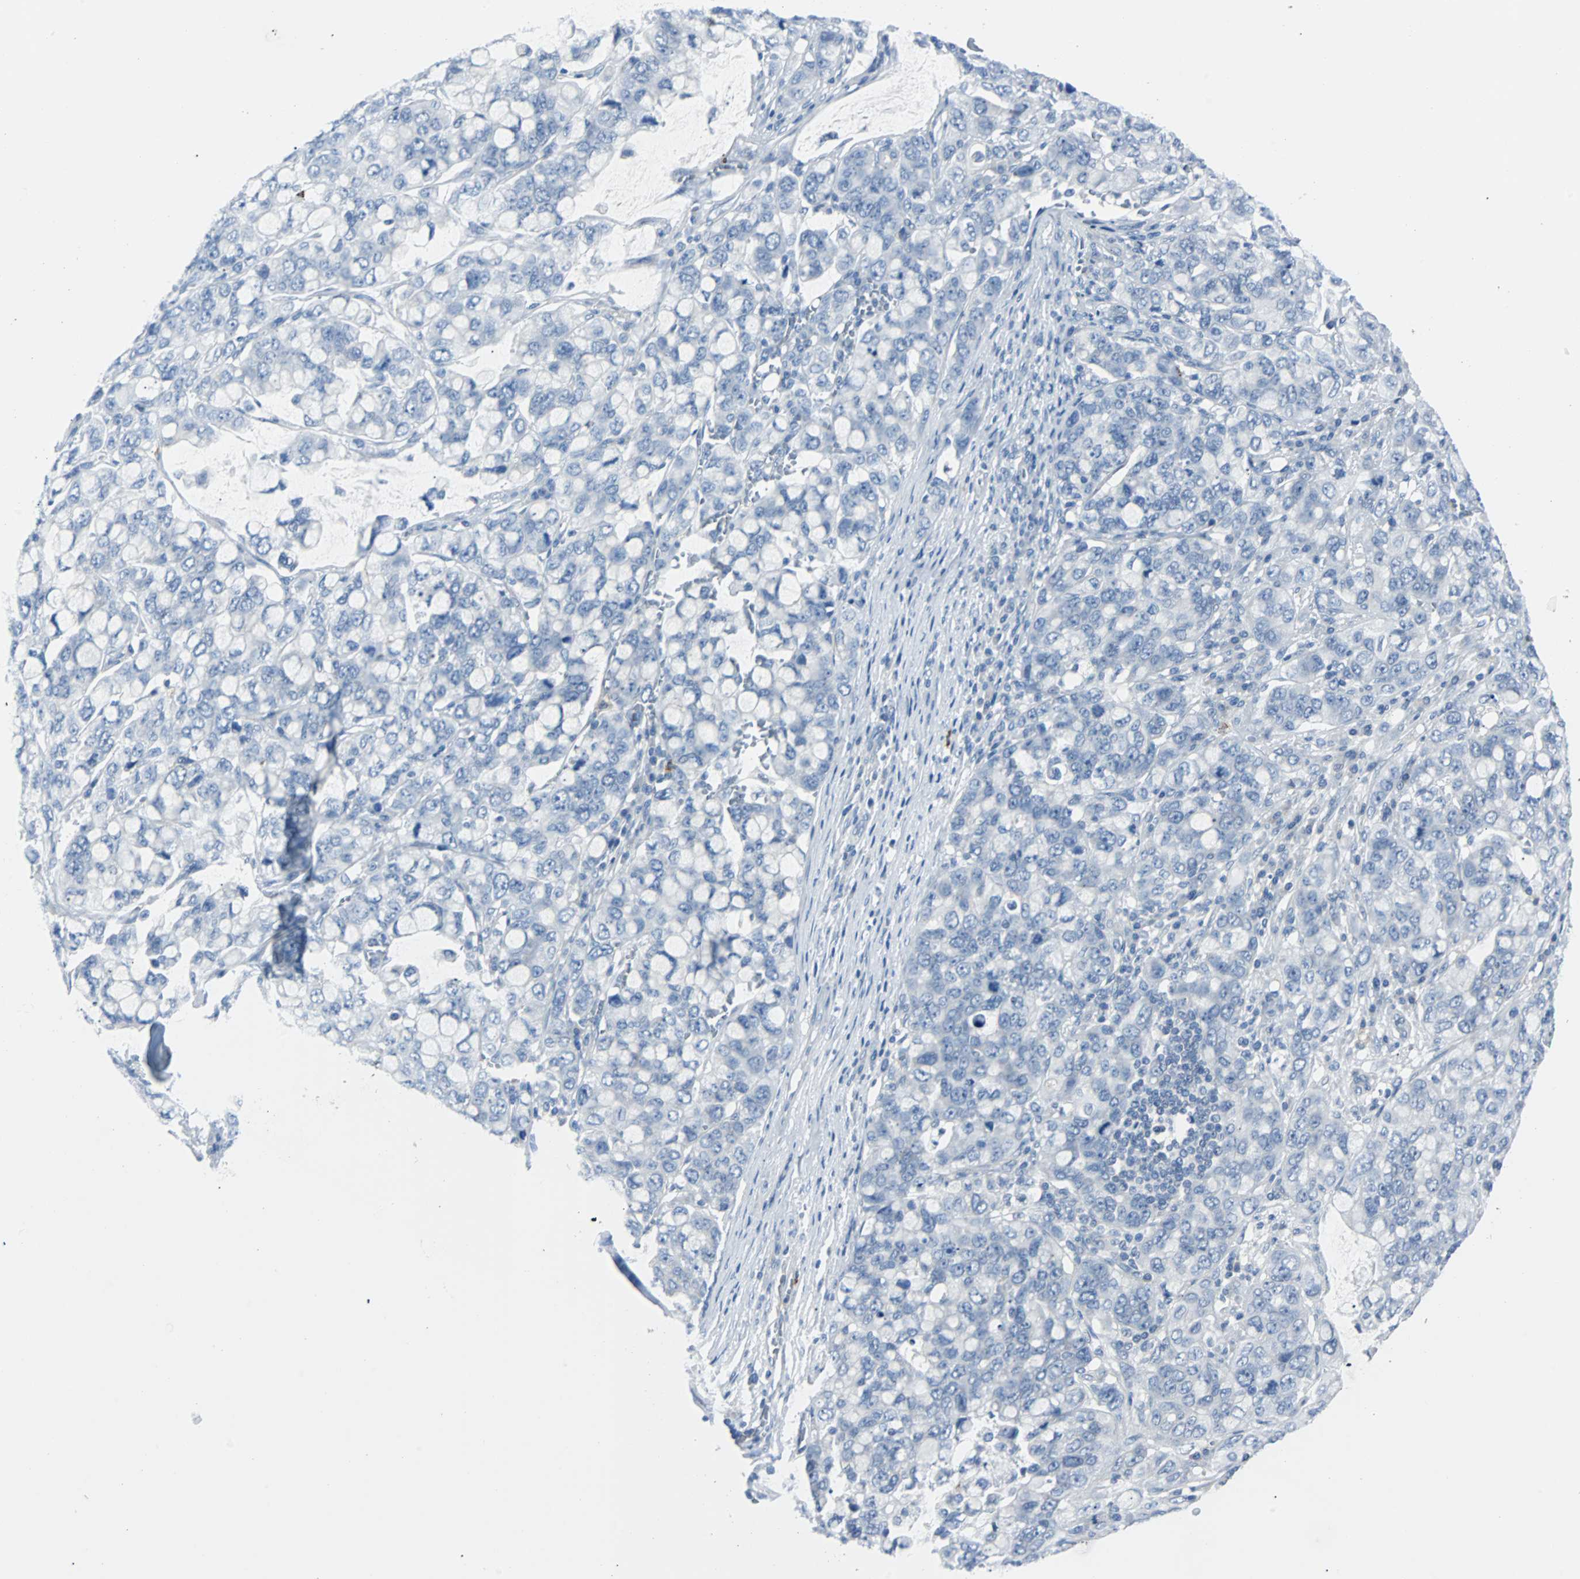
{"staining": {"intensity": "negative", "quantity": "none", "location": "none"}, "tissue": "stomach cancer", "cell_type": "Tumor cells", "image_type": "cancer", "snomed": [{"axis": "morphology", "description": "Adenocarcinoma, NOS"}, {"axis": "topography", "description": "Stomach, lower"}], "caption": "Tumor cells are negative for brown protein staining in stomach cancer.", "gene": "RASA1", "patient": {"sex": "male", "age": 84}}